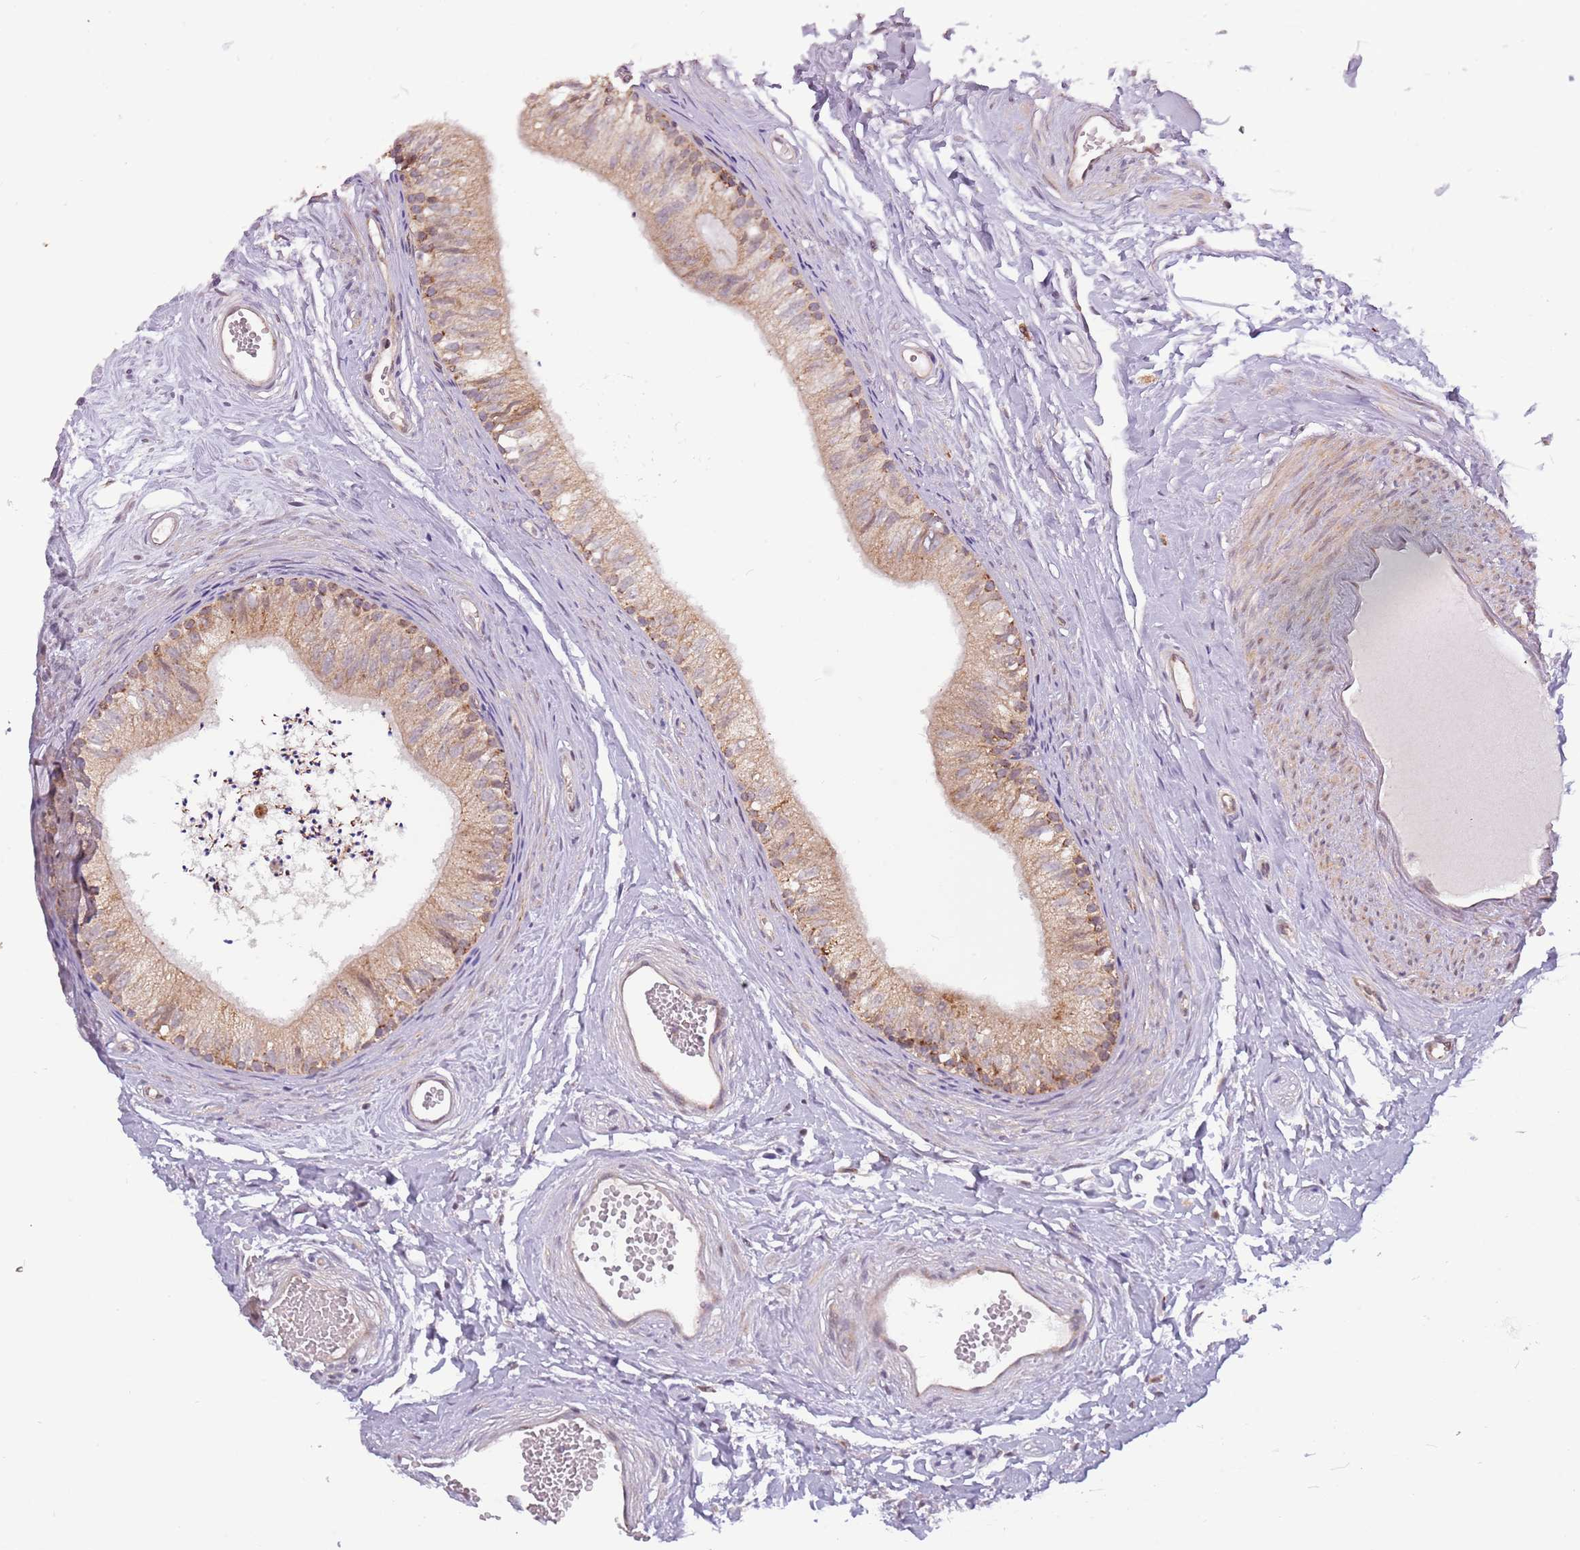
{"staining": {"intensity": "weak", "quantity": ">75%", "location": "cytoplasmic/membranous"}, "tissue": "epididymis", "cell_type": "Glandular cells", "image_type": "normal", "snomed": [{"axis": "morphology", "description": "Normal tissue, NOS"}, {"axis": "topography", "description": "Epididymis"}], "caption": "An image of epididymis stained for a protein exhibits weak cytoplasmic/membranous brown staining in glandular cells.", "gene": "RNF181", "patient": {"sex": "male", "age": 56}}